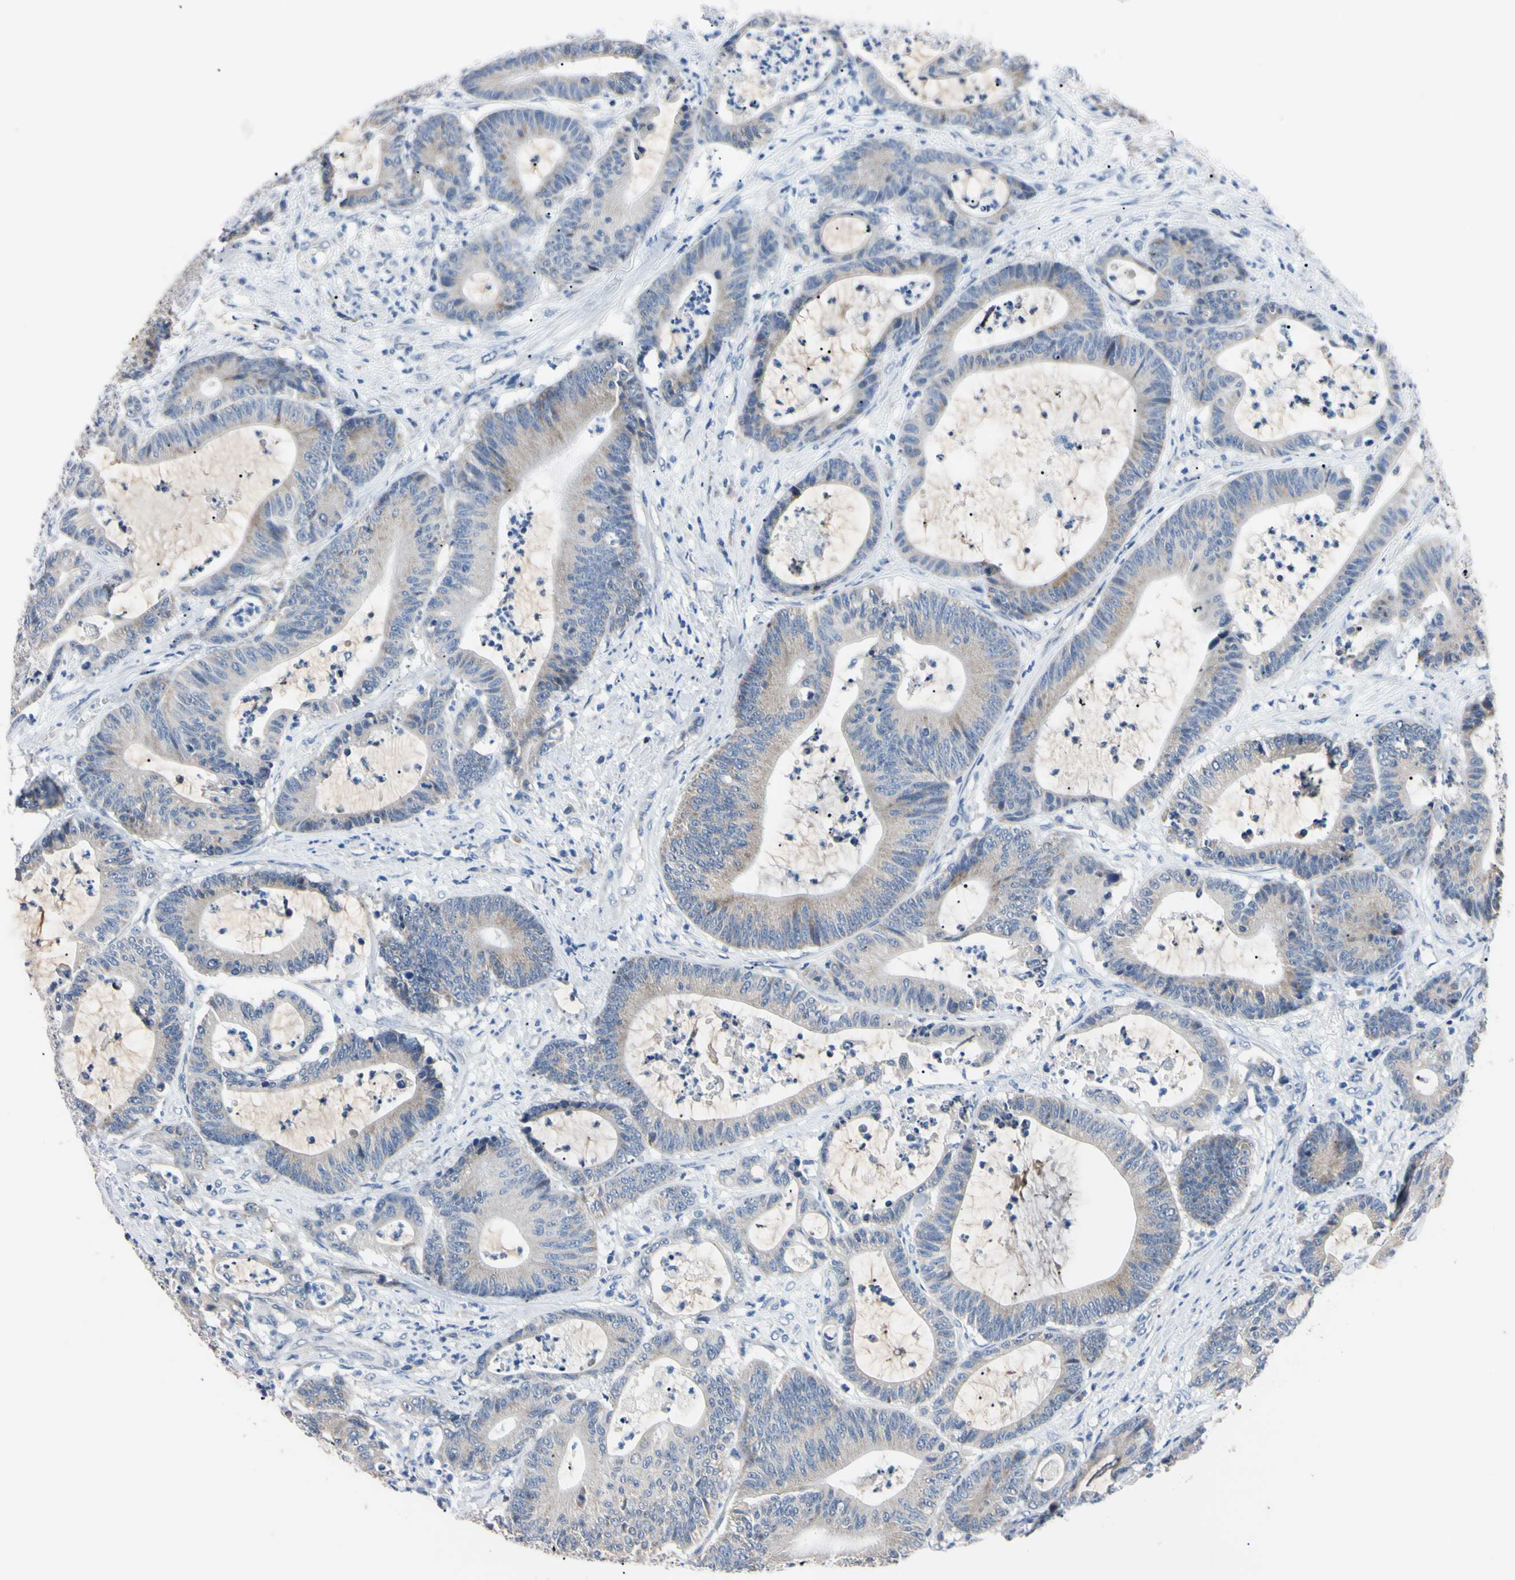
{"staining": {"intensity": "weak", "quantity": "<25%", "location": "cytoplasmic/membranous"}, "tissue": "colorectal cancer", "cell_type": "Tumor cells", "image_type": "cancer", "snomed": [{"axis": "morphology", "description": "Adenocarcinoma, NOS"}, {"axis": "topography", "description": "Colon"}], "caption": "Immunohistochemical staining of human adenocarcinoma (colorectal) exhibits no significant expression in tumor cells. (Brightfield microscopy of DAB IHC at high magnification).", "gene": "PNKD", "patient": {"sex": "female", "age": 84}}